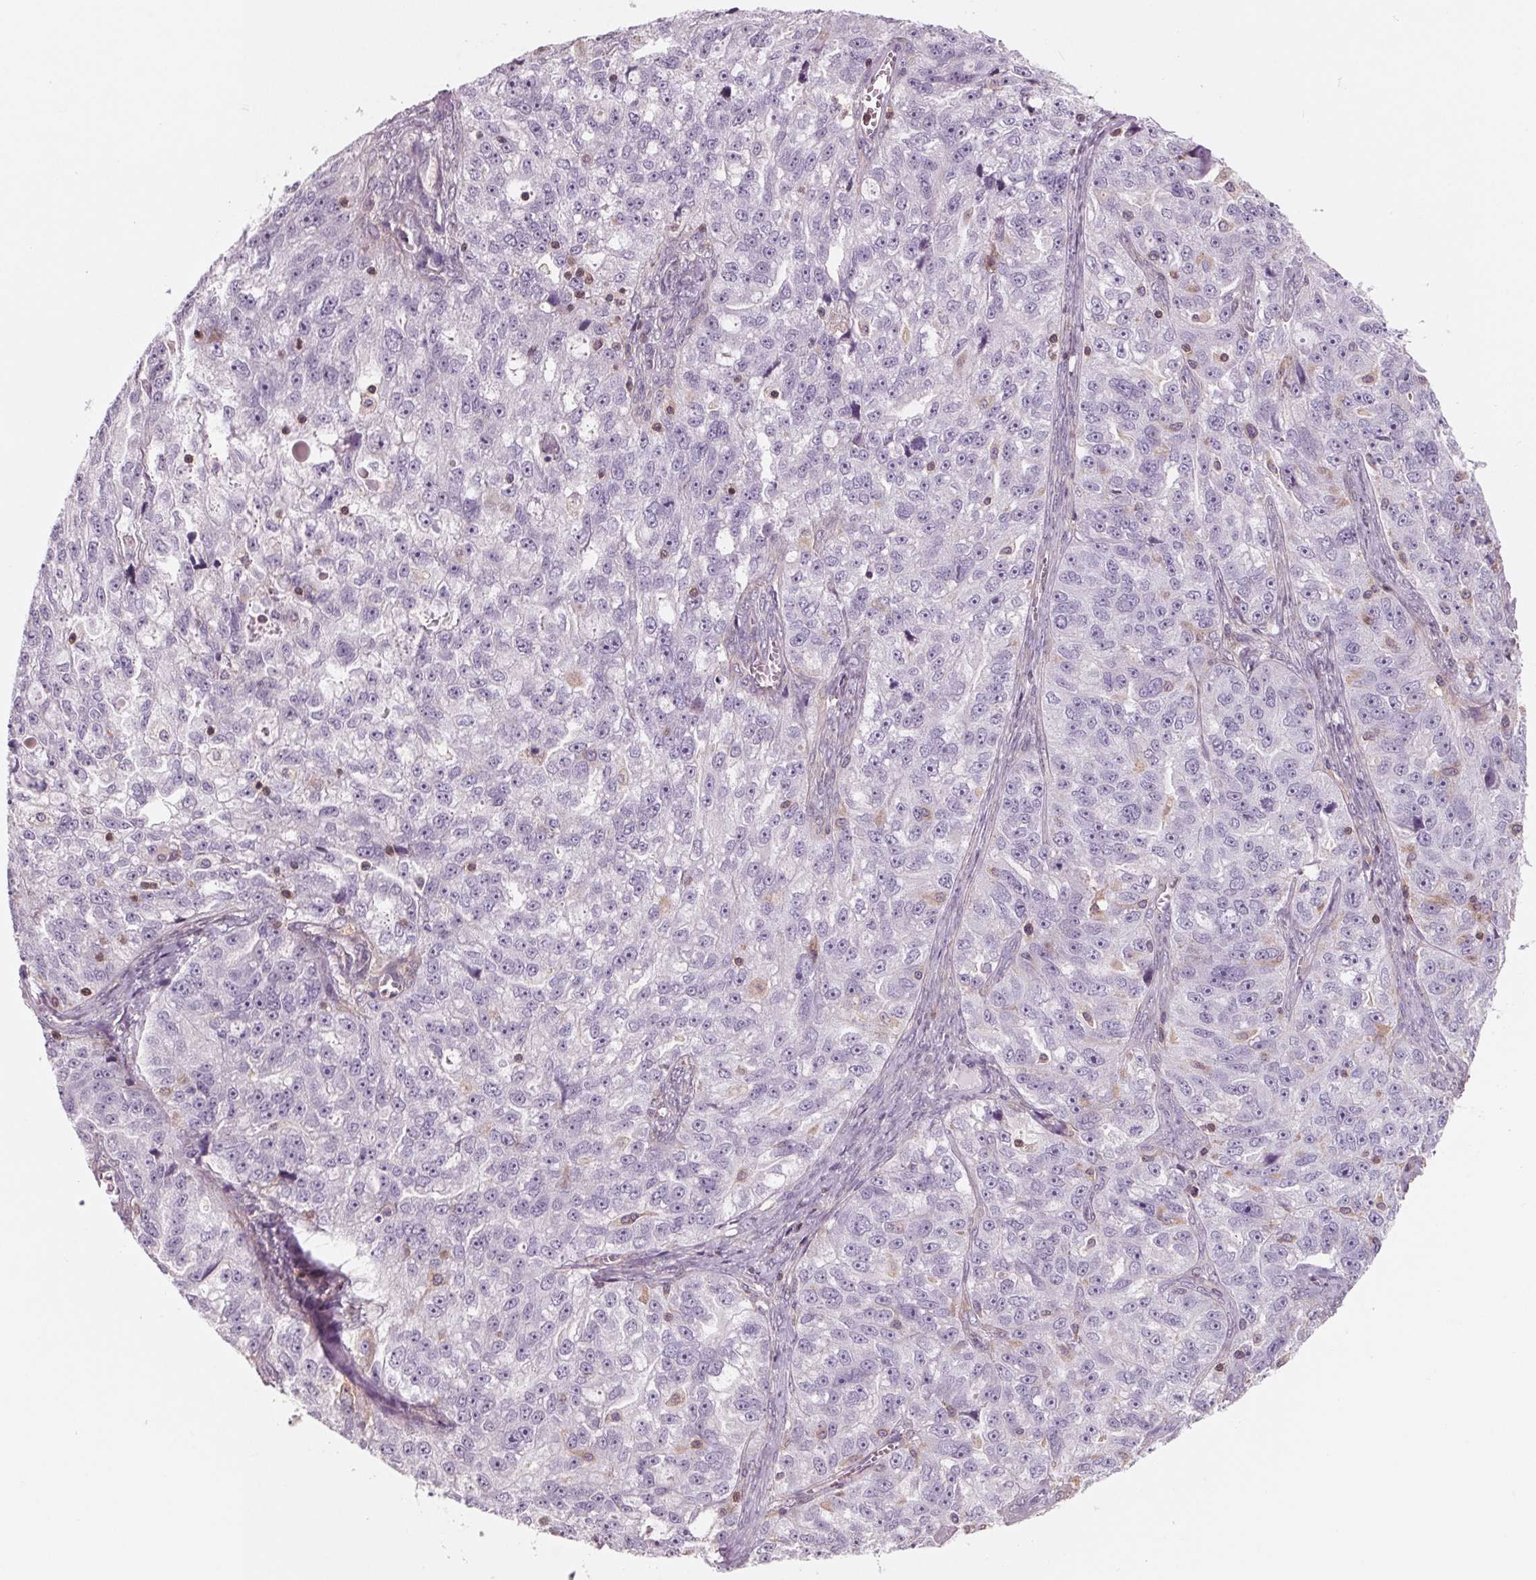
{"staining": {"intensity": "negative", "quantity": "none", "location": "none"}, "tissue": "ovarian cancer", "cell_type": "Tumor cells", "image_type": "cancer", "snomed": [{"axis": "morphology", "description": "Cystadenocarcinoma, serous, NOS"}, {"axis": "topography", "description": "Ovary"}], "caption": "Photomicrograph shows no significant protein expression in tumor cells of ovarian serous cystadenocarcinoma.", "gene": "ARHGAP25", "patient": {"sex": "female", "age": 51}}